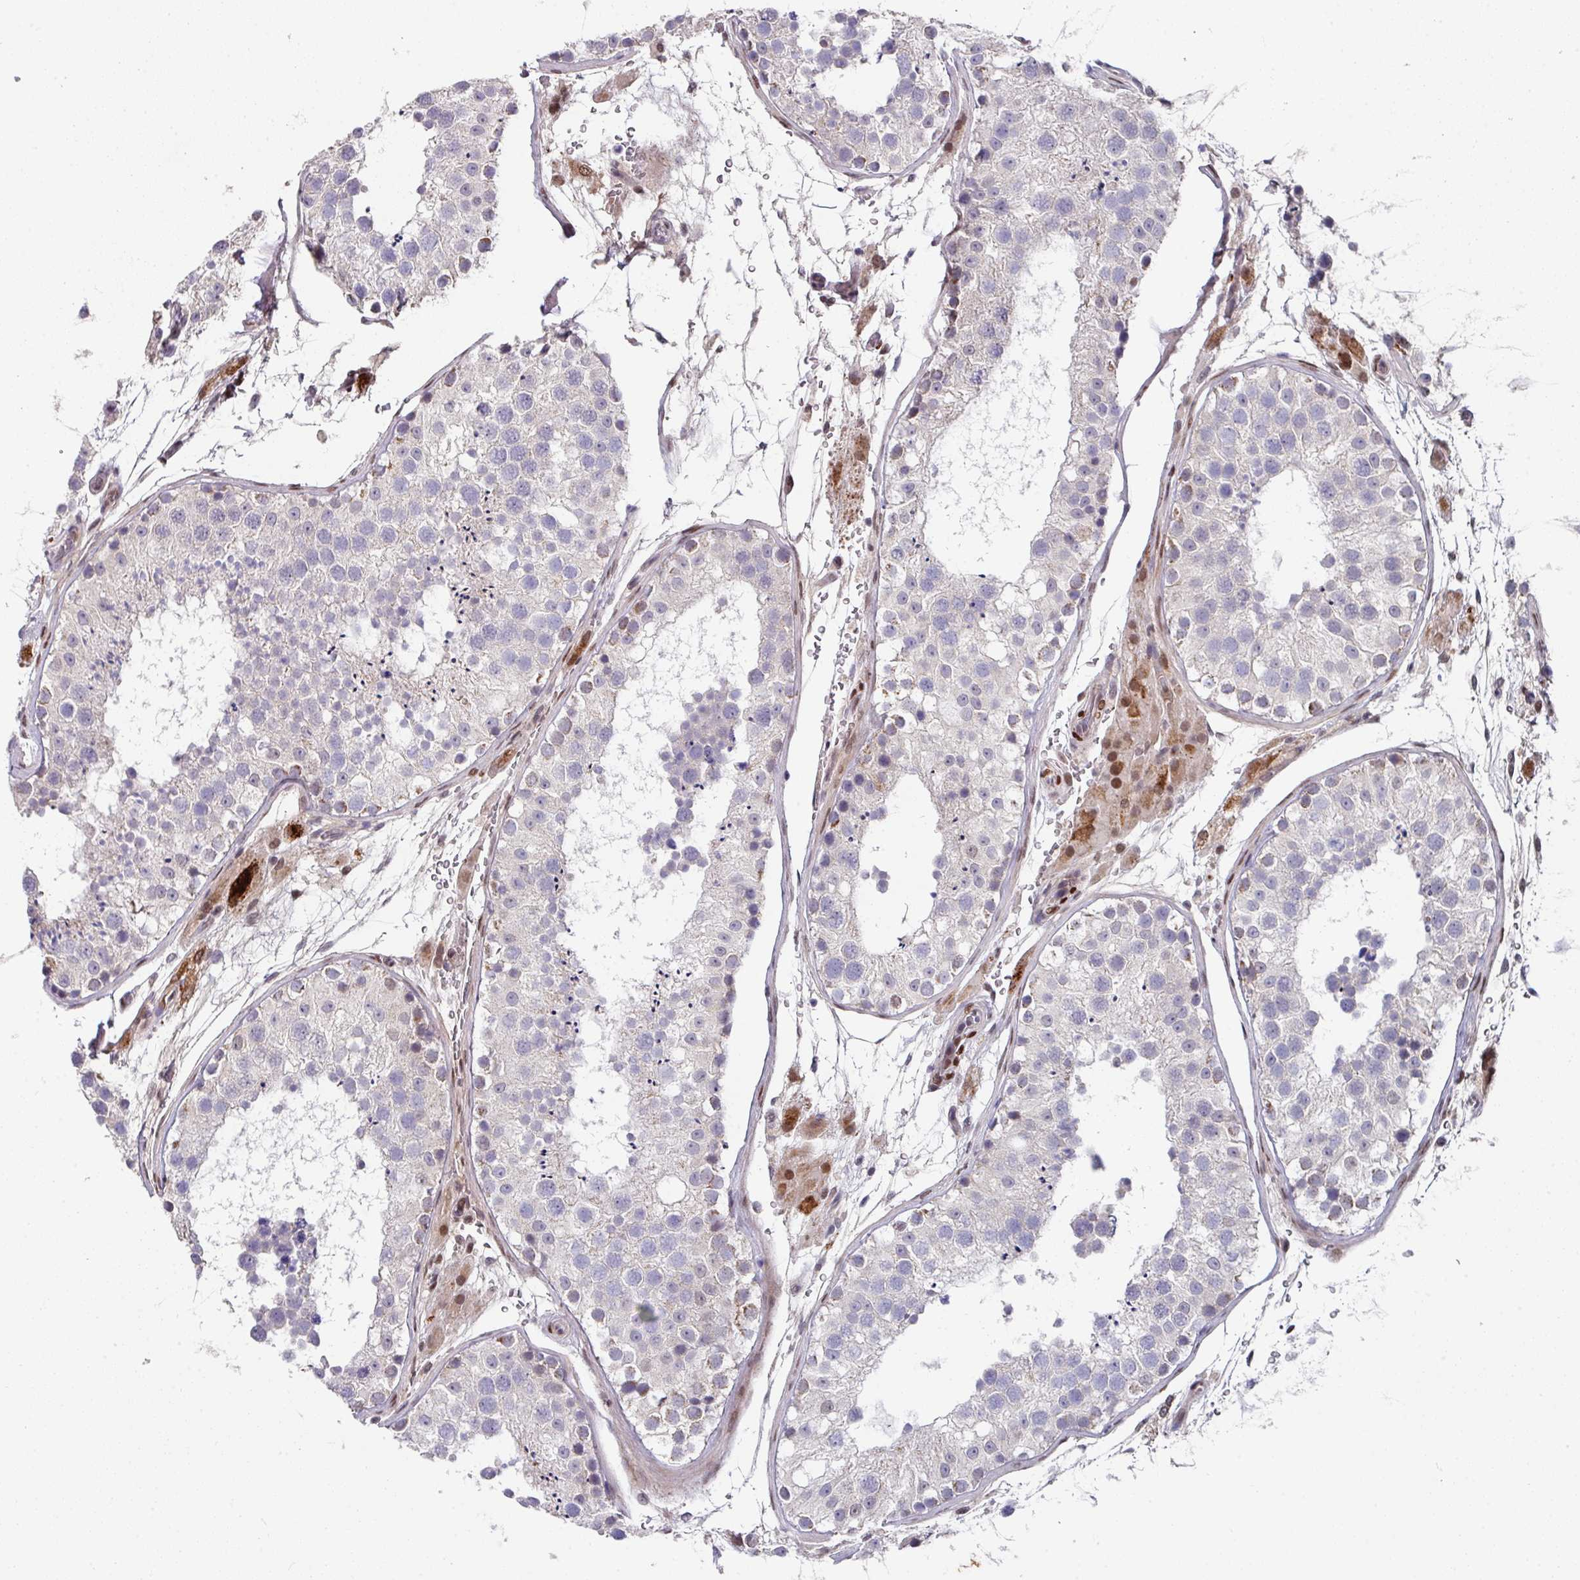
{"staining": {"intensity": "negative", "quantity": "none", "location": "none"}, "tissue": "testis", "cell_type": "Cells in seminiferous ducts", "image_type": "normal", "snomed": [{"axis": "morphology", "description": "Normal tissue, NOS"}, {"axis": "topography", "description": "Testis"}], "caption": "Human testis stained for a protein using immunohistochemistry (IHC) reveals no expression in cells in seminiferous ducts.", "gene": "CBX7", "patient": {"sex": "male", "age": 26}}